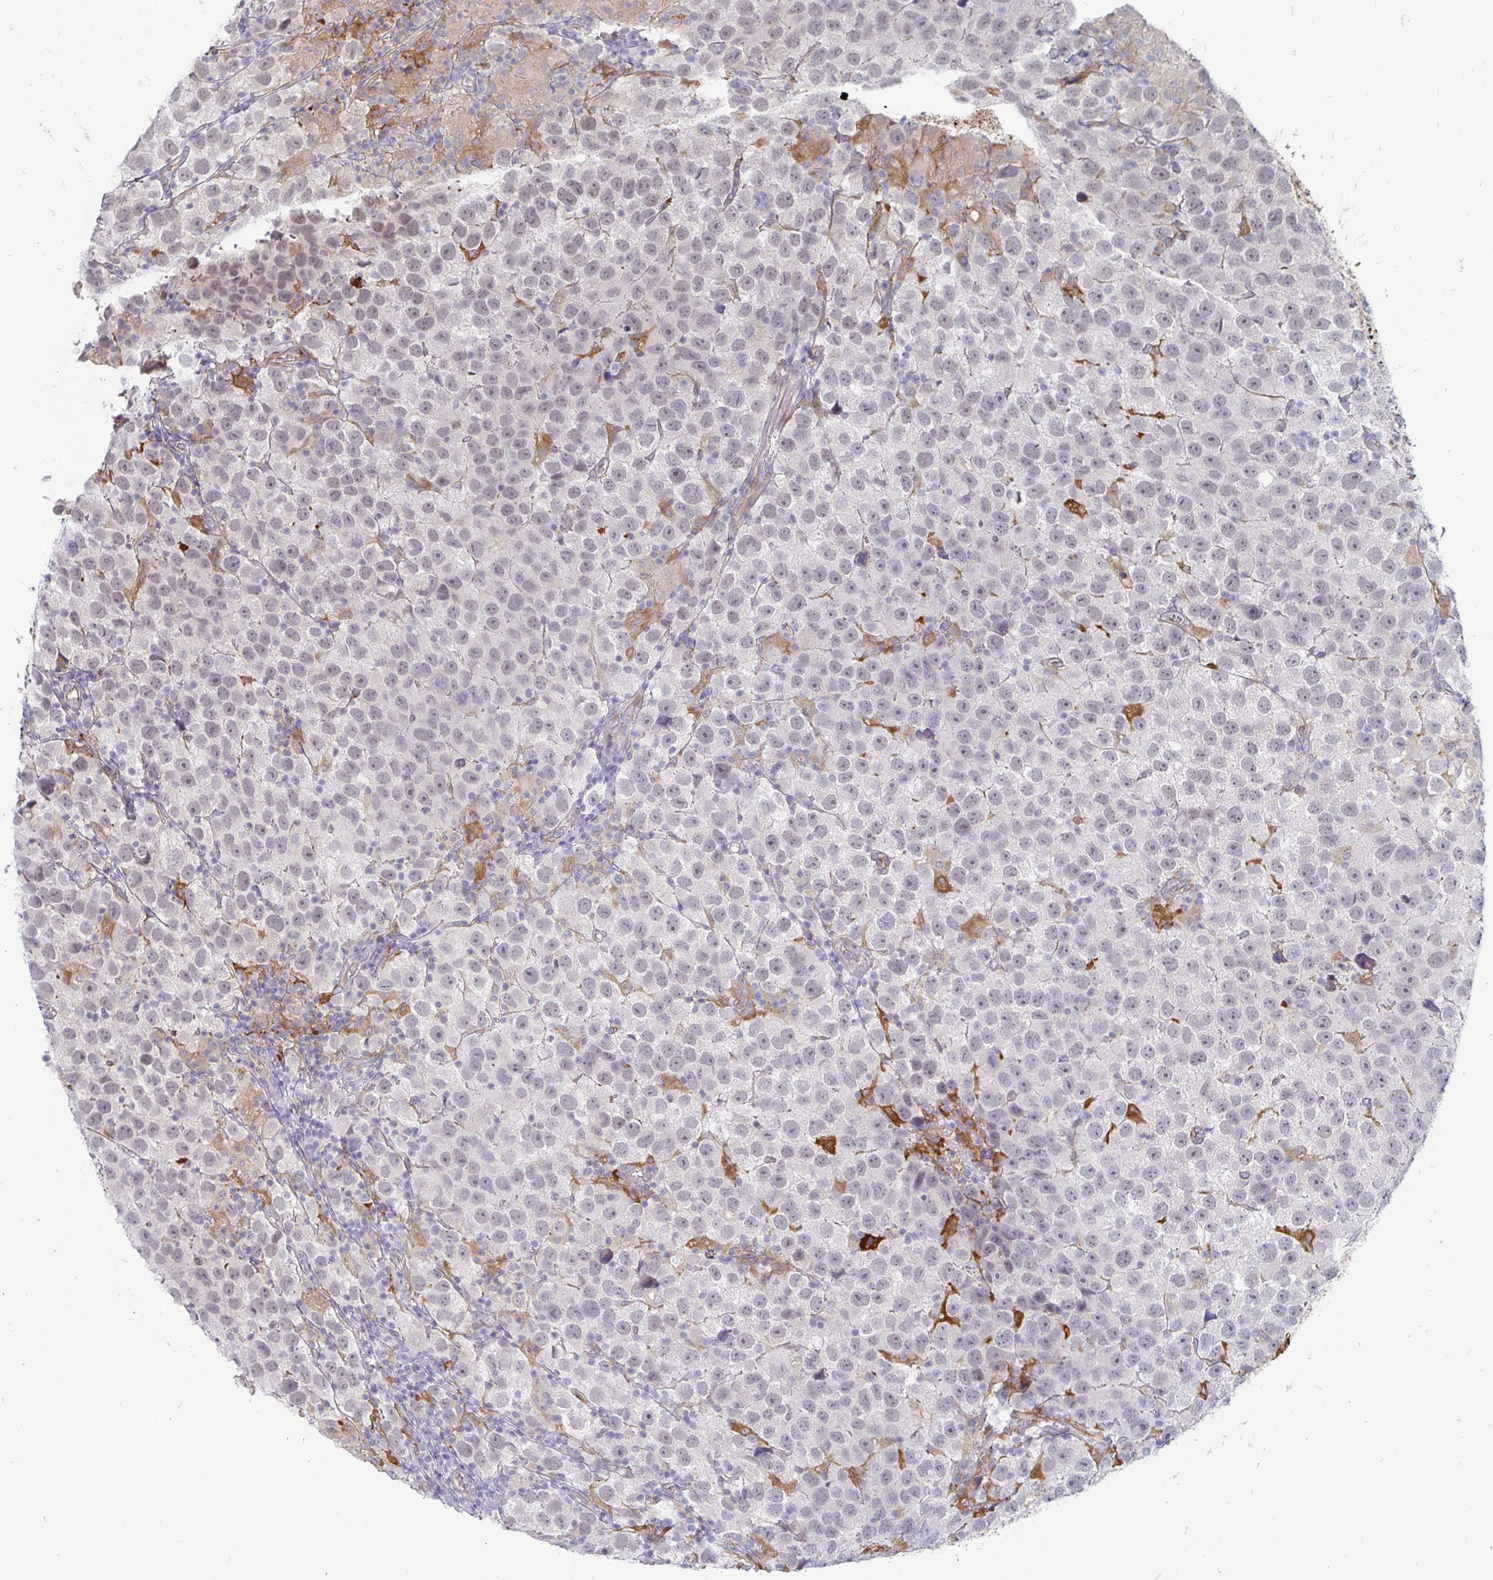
{"staining": {"intensity": "negative", "quantity": "none", "location": "none"}, "tissue": "testis cancer", "cell_type": "Tumor cells", "image_type": "cancer", "snomed": [{"axis": "morphology", "description": "Seminoma, NOS"}, {"axis": "topography", "description": "Testis"}], "caption": "High power microscopy micrograph of an immunohistochemistry (IHC) photomicrograph of testis cancer, revealing no significant staining in tumor cells.", "gene": "CCDC85A", "patient": {"sex": "male", "age": 26}}